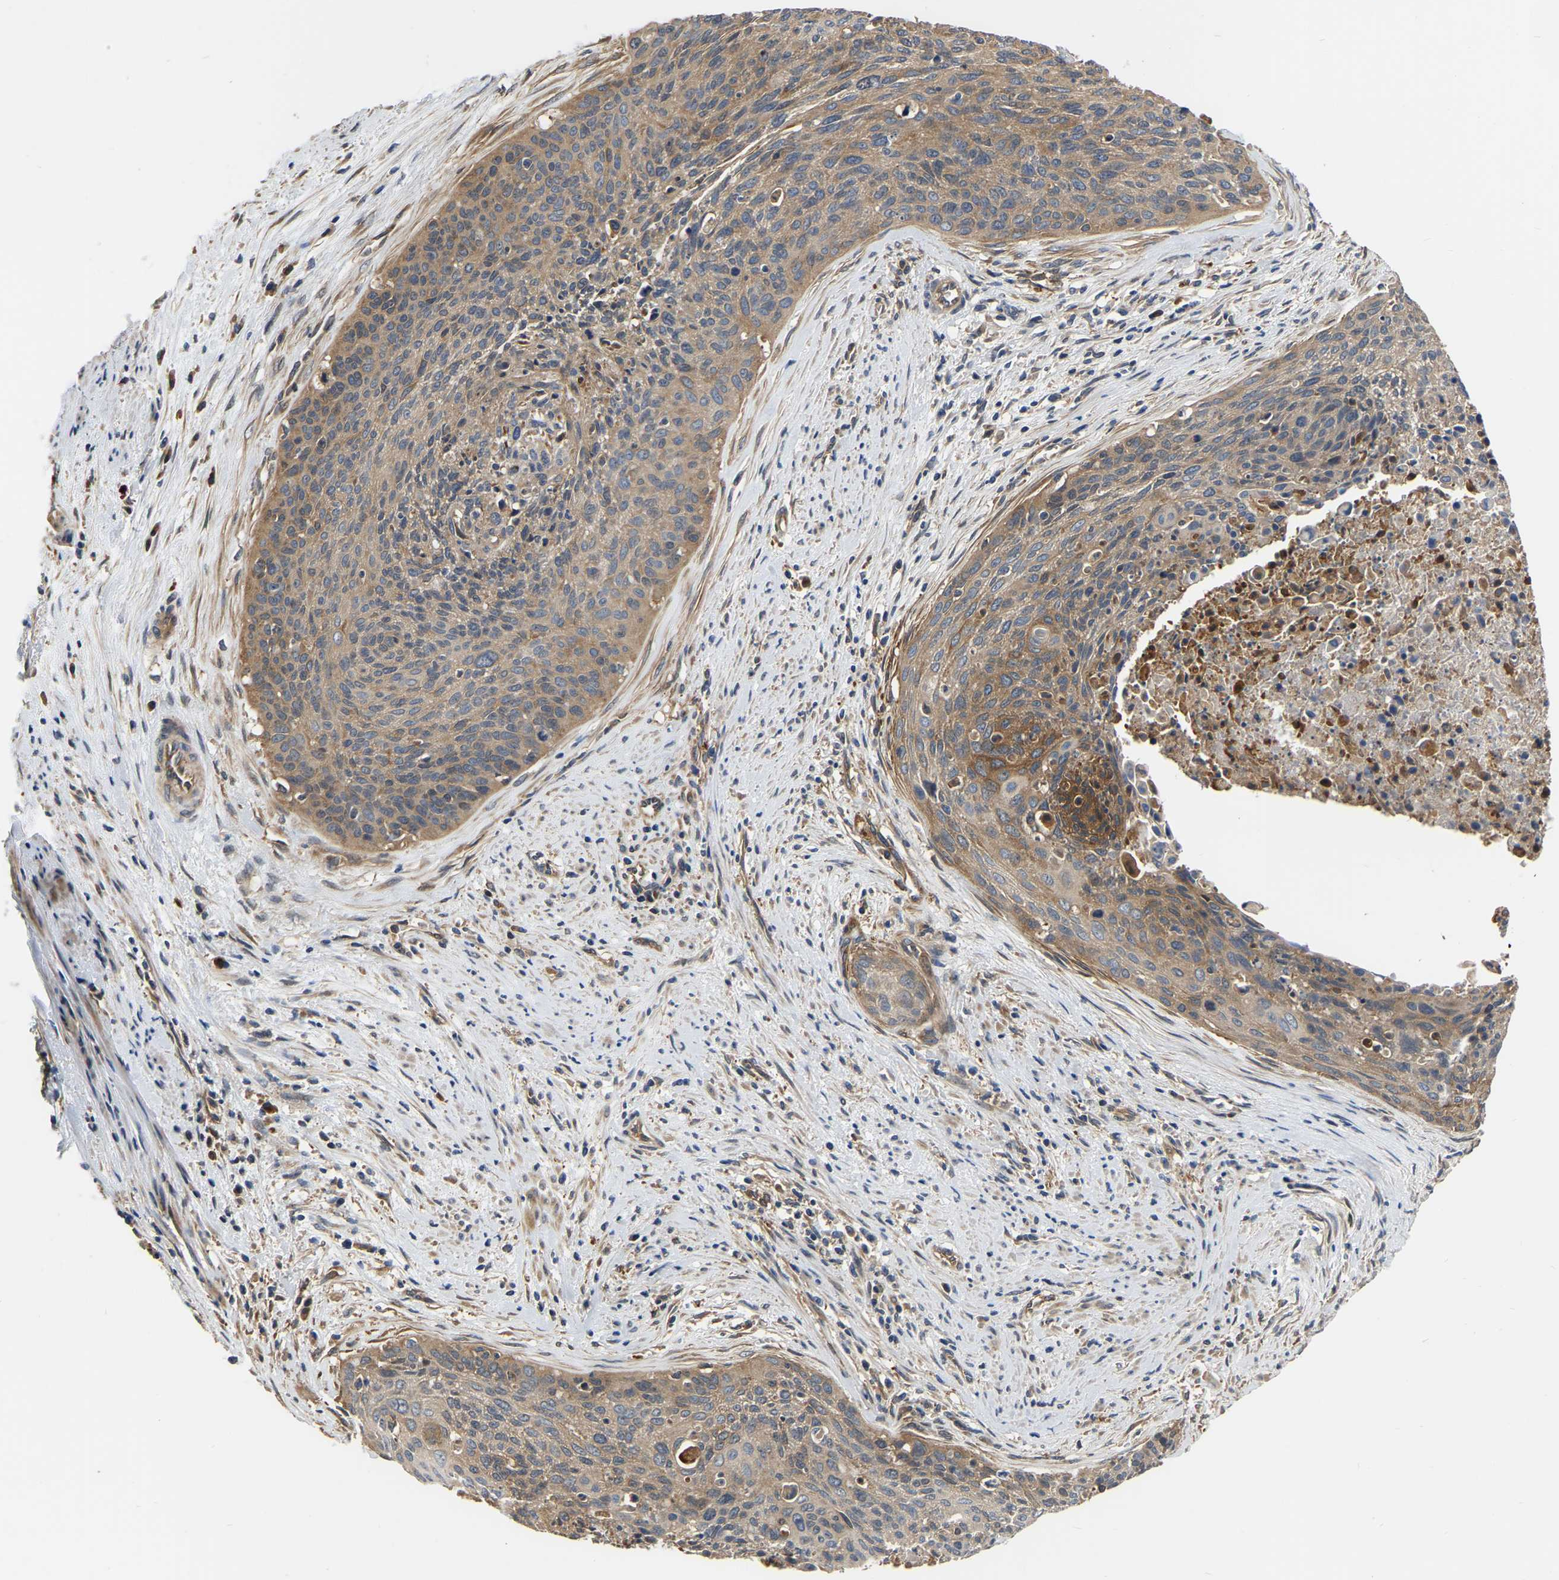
{"staining": {"intensity": "moderate", "quantity": ">75%", "location": "cytoplasmic/membranous"}, "tissue": "cervical cancer", "cell_type": "Tumor cells", "image_type": "cancer", "snomed": [{"axis": "morphology", "description": "Squamous cell carcinoma, NOS"}, {"axis": "topography", "description": "Cervix"}], "caption": "Cervical cancer (squamous cell carcinoma) stained for a protein exhibits moderate cytoplasmic/membranous positivity in tumor cells. Nuclei are stained in blue.", "gene": "GARS1", "patient": {"sex": "female", "age": 55}}